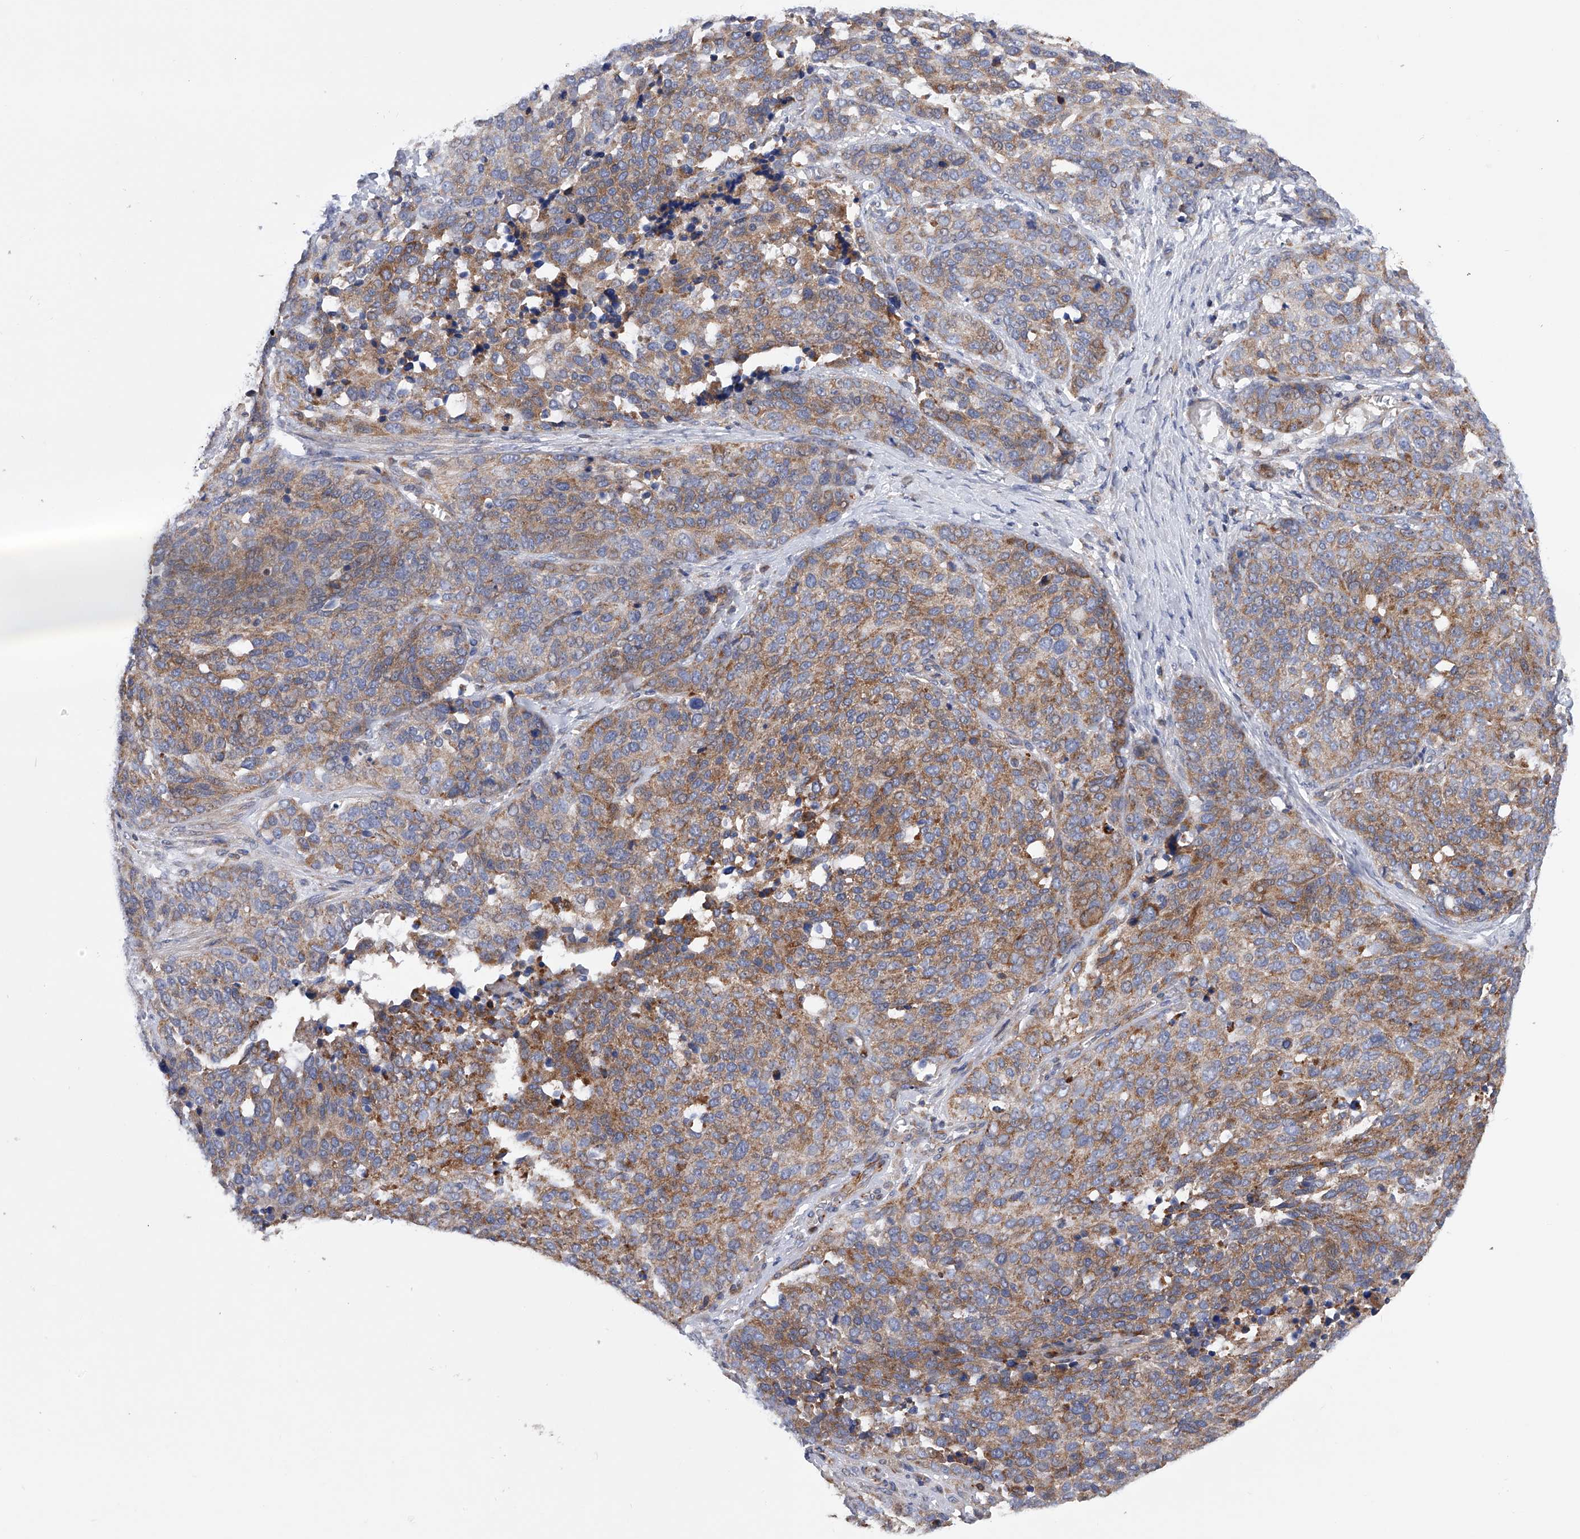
{"staining": {"intensity": "moderate", "quantity": ">75%", "location": "cytoplasmic/membranous"}, "tissue": "ovarian cancer", "cell_type": "Tumor cells", "image_type": "cancer", "snomed": [{"axis": "morphology", "description": "Cystadenocarcinoma, serous, NOS"}, {"axis": "topography", "description": "Ovary"}], "caption": "Immunohistochemistry photomicrograph of serous cystadenocarcinoma (ovarian) stained for a protein (brown), which demonstrates medium levels of moderate cytoplasmic/membranous expression in about >75% of tumor cells.", "gene": "MLYCD", "patient": {"sex": "female", "age": 44}}